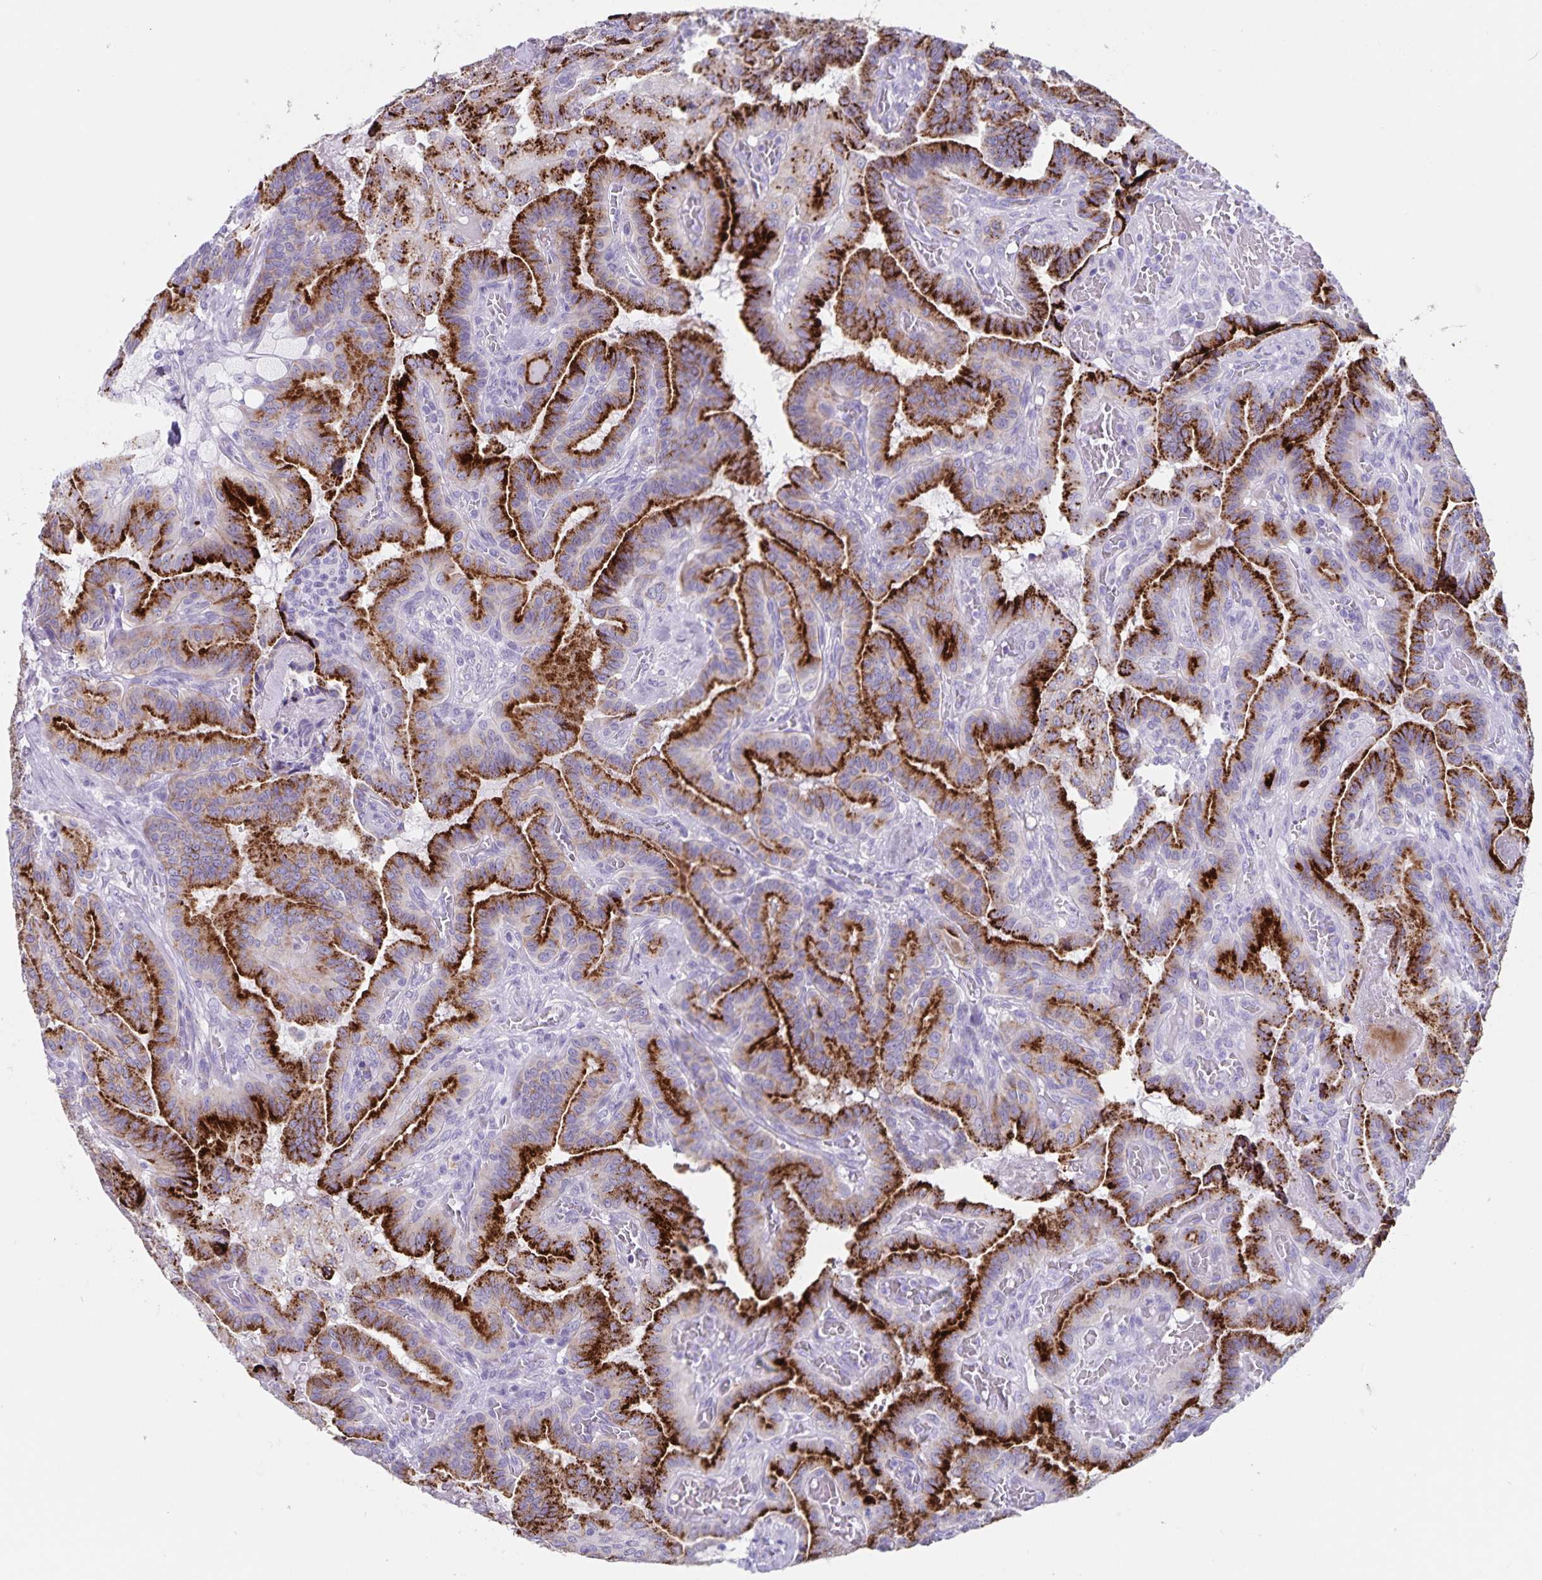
{"staining": {"intensity": "strong", "quantity": ">75%", "location": "cytoplasmic/membranous"}, "tissue": "thyroid cancer", "cell_type": "Tumor cells", "image_type": "cancer", "snomed": [{"axis": "morphology", "description": "Papillary adenocarcinoma, NOS"}, {"axis": "morphology", "description": "Papillary adenoma metastatic"}, {"axis": "topography", "description": "Thyroid gland"}], "caption": "The histopathology image reveals a brown stain indicating the presence of a protein in the cytoplasmic/membranous of tumor cells in papillary adenocarcinoma (thyroid).", "gene": "C11orf42", "patient": {"sex": "male", "age": 87}}